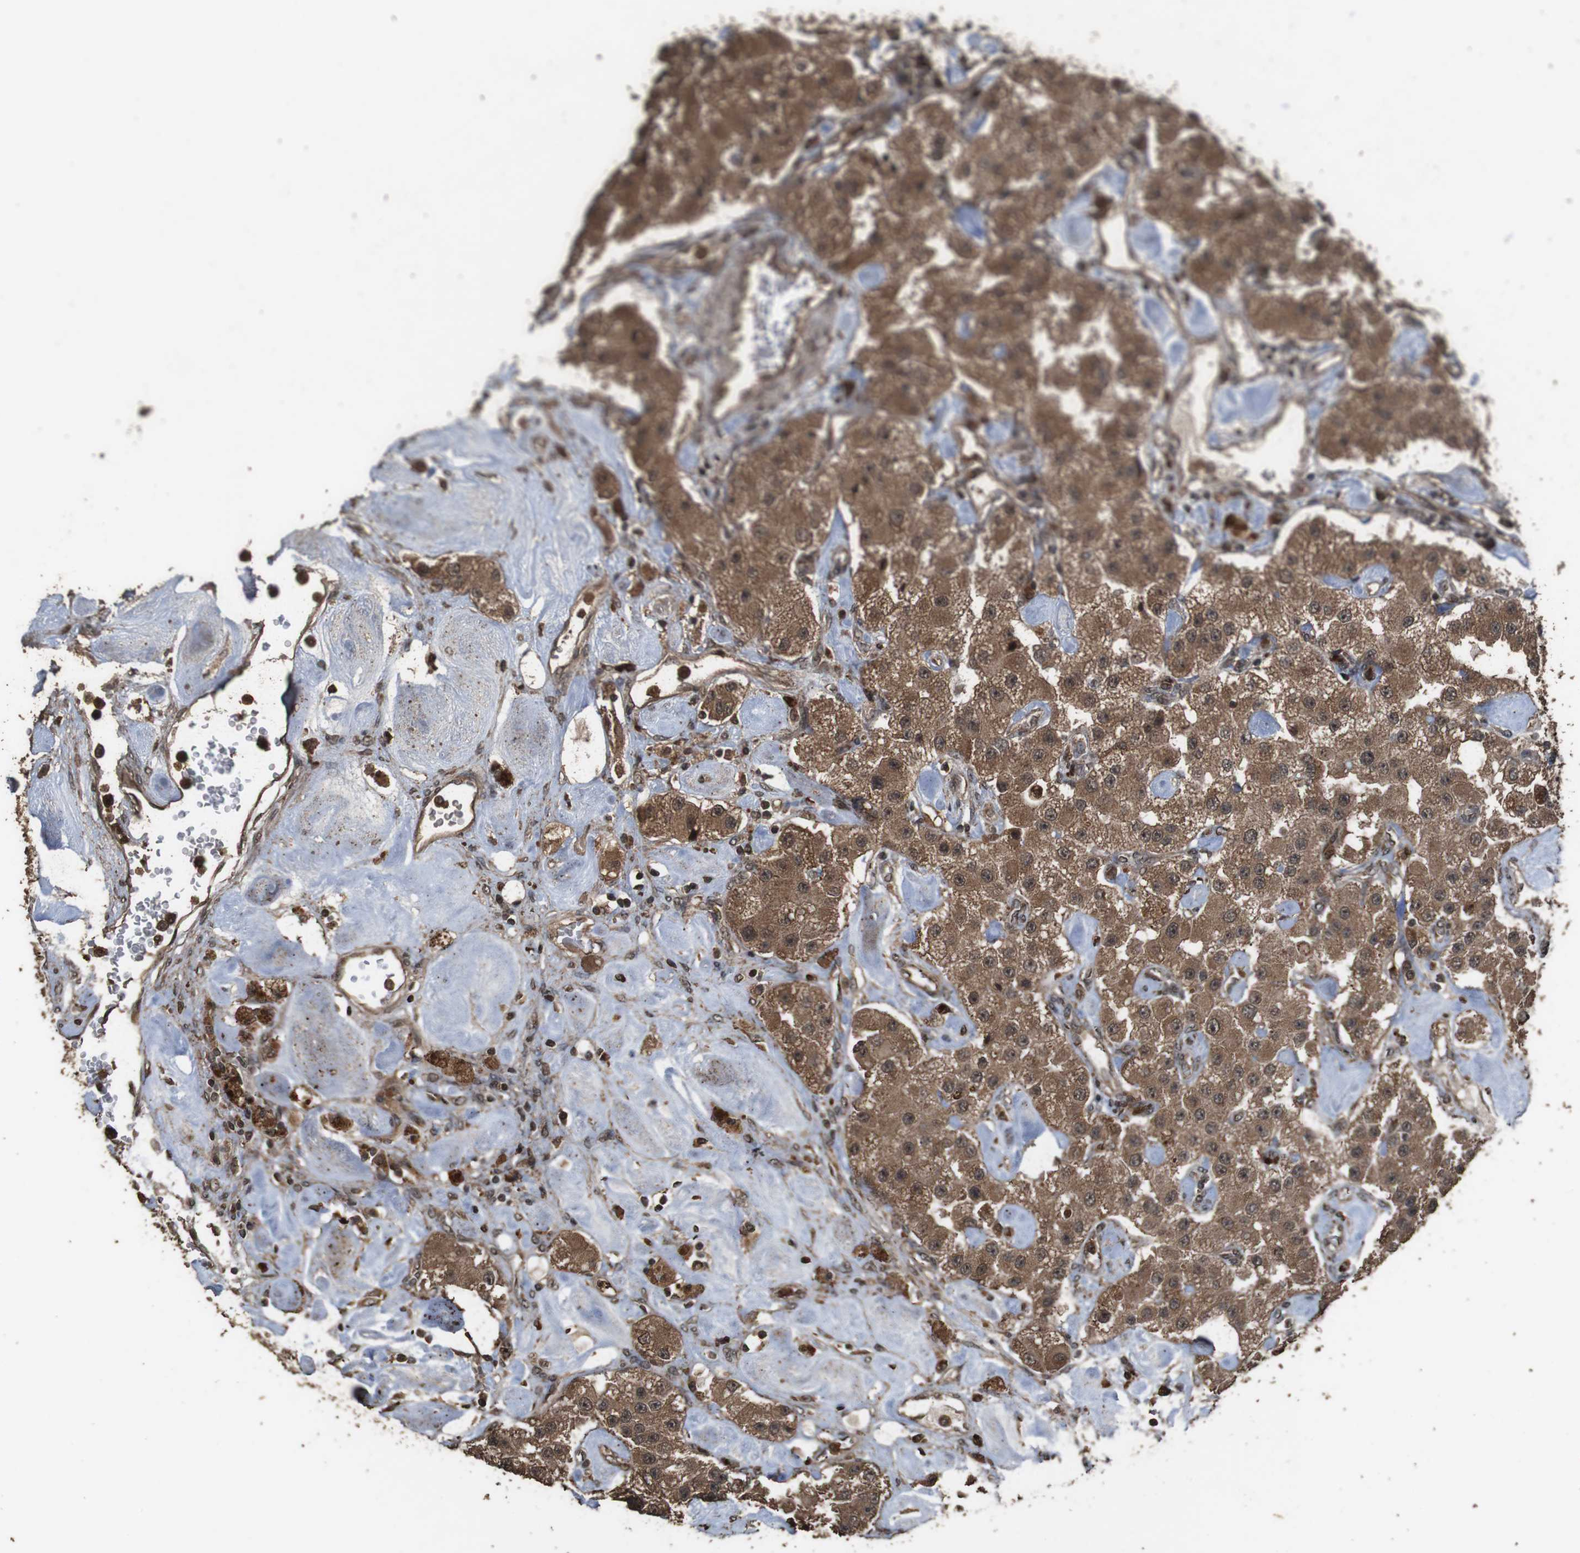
{"staining": {"intensity": "strong", "quantity": ">75%", "location": "cytoplasmic/membranous"}, "tissue": "carcinoid", "cell_type": "Tumor cells", "image_type": "cancer", "snomed": [{"axis": "morphology", "description": "Carcinoid, malignant, NOS"}, {"axis": "topography", "description": "Pancreas"}], "caption": "Protein staining reveals strong cytoplasmic/membranous expression in about >75% of tumor cells in carcinoid.", "gene": "RRAS2", "patient": {"sex": "male", "age": 41}}